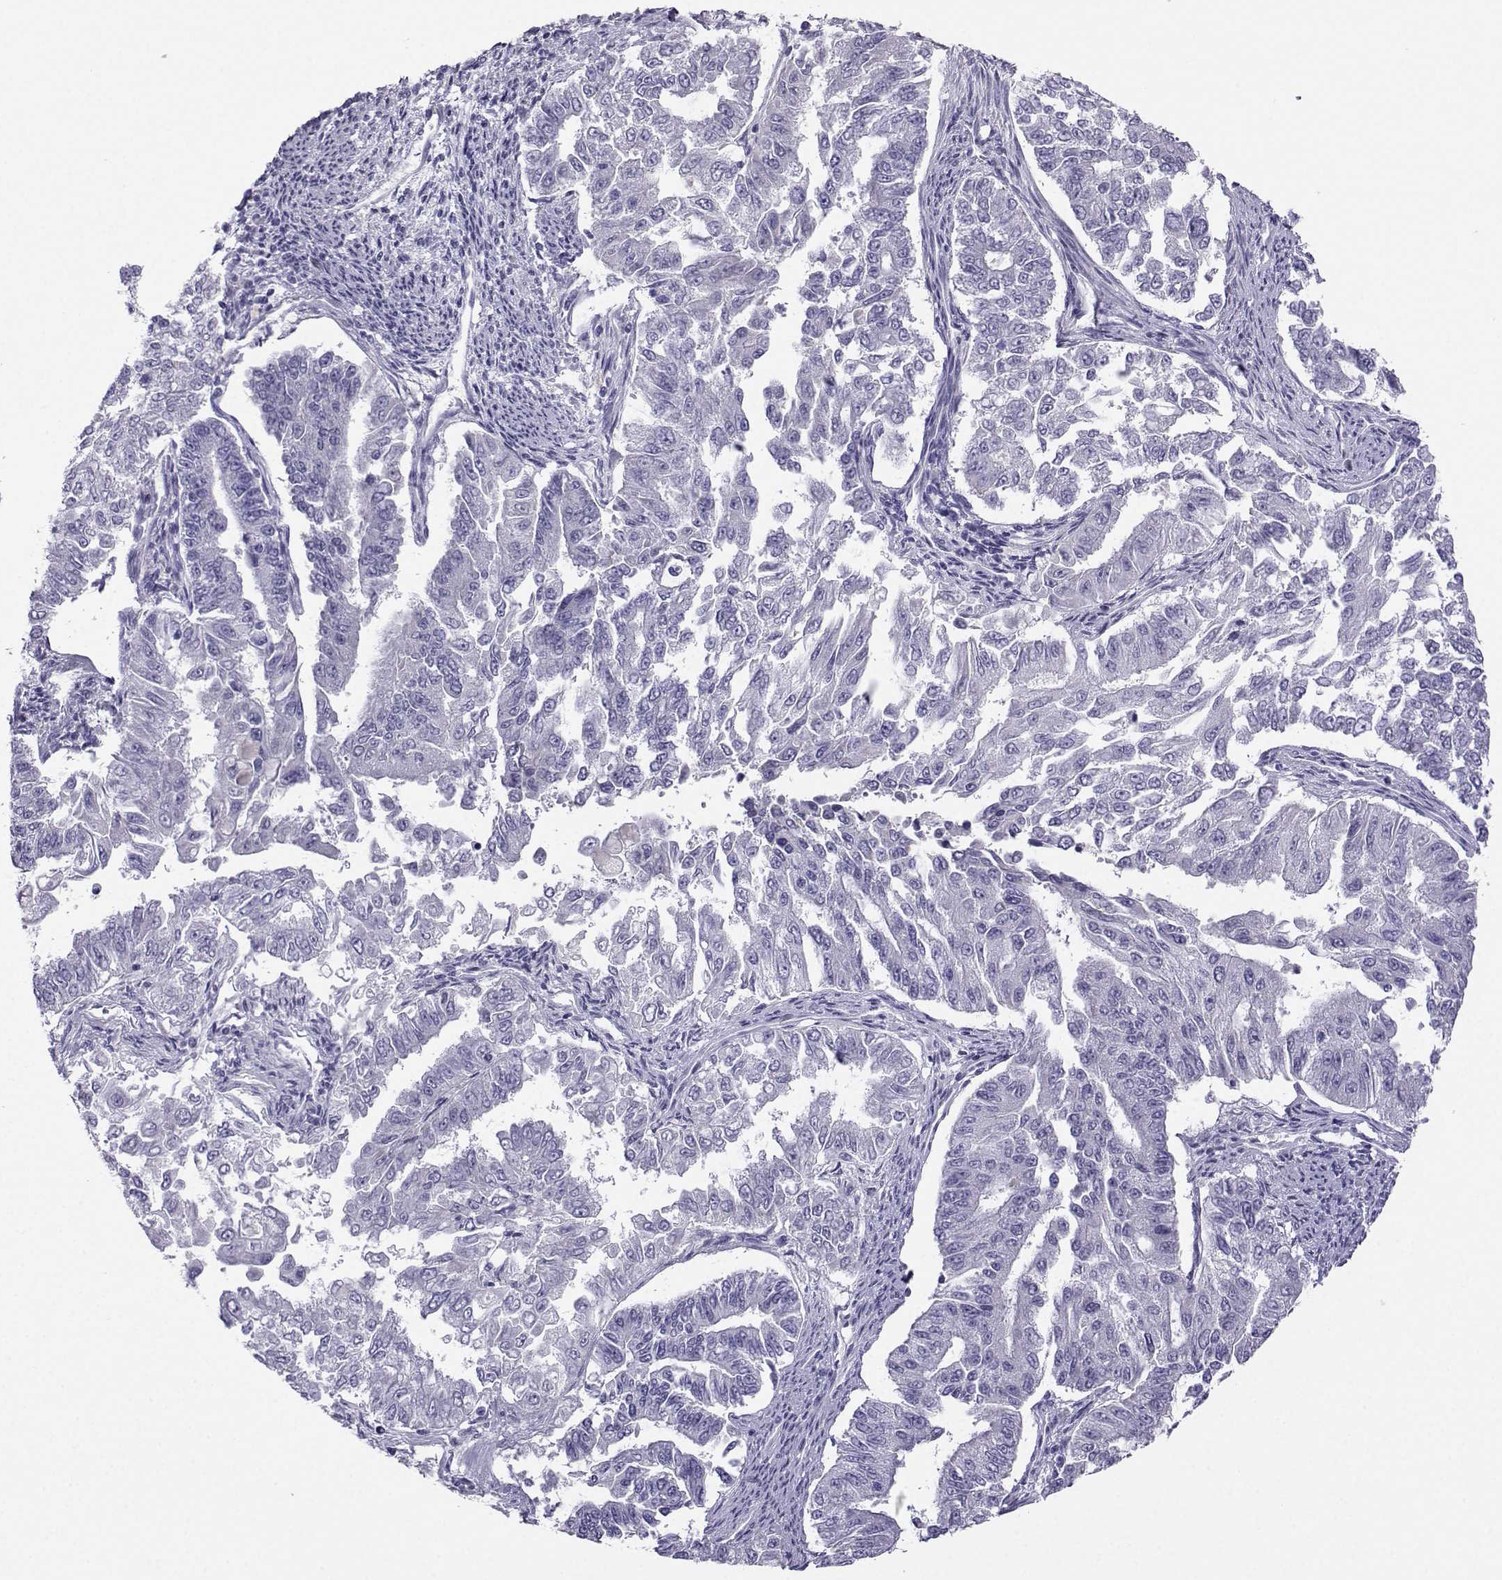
{"staining": {"intensity": "negative", "quantity": "none", "location": "none"}, "tissue": "endometrial cancer", "cell_type": "Tumor cells", "image_type": "cancer", "snomed": [{"axis": "morphology", "description": "Adenocarcinoma, NOS"}, {"axis": "topography", "description": "Uterus"}], "caption": "The histopathology image displays no staining of tumor cells in endometrial adenocarcinoma.", "gene": "FBXO24", "patient": {"sex": "female", "age": 59}}